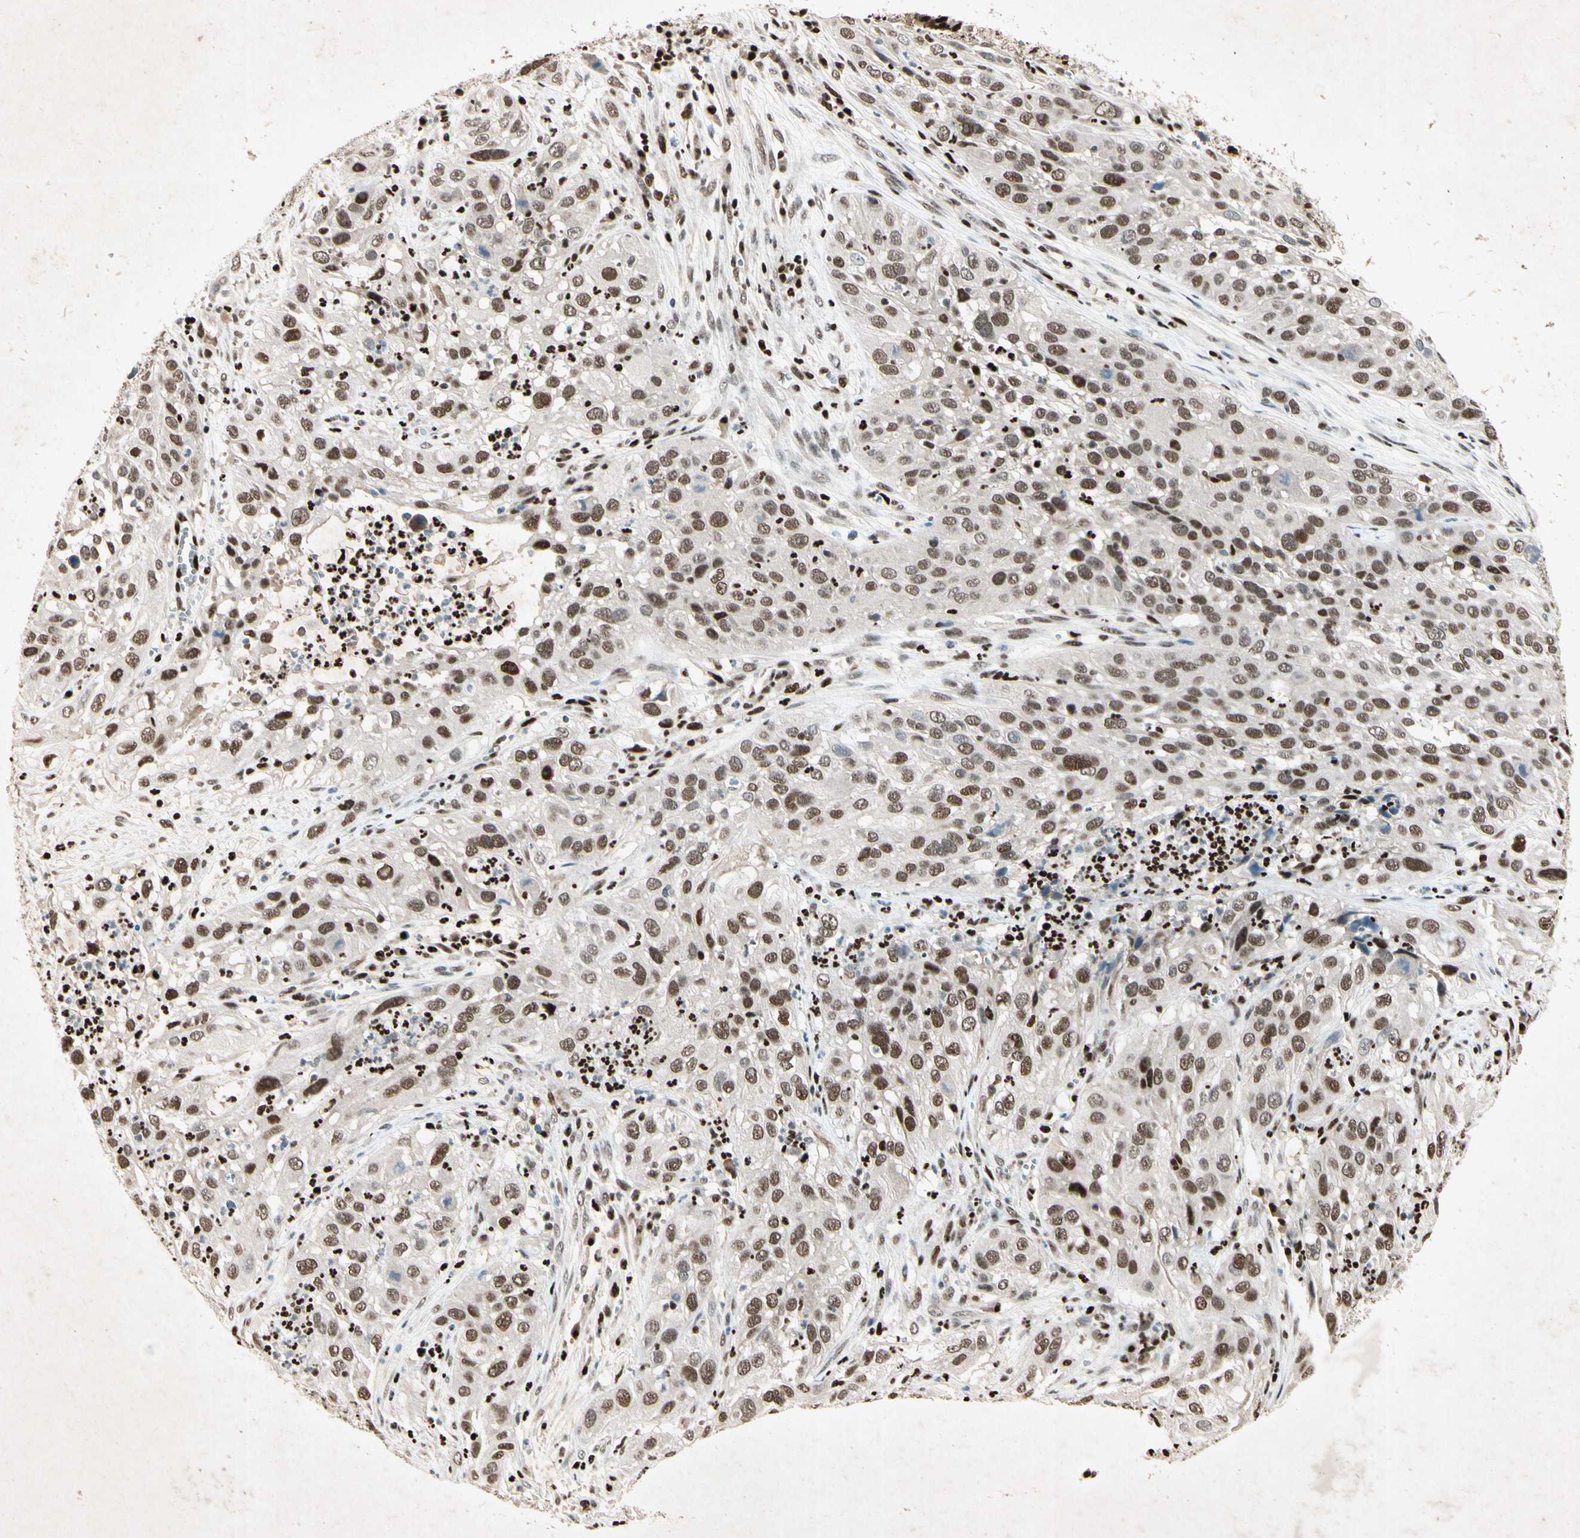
{"staining": {"intensity": "moderate", "quantity": ">75%", "location": "nuclear"}, "tissue": "cervical cancer", "cell_type": "Tumor cells", "image_type": "cancer", "snomed": [{"axis": "morphology", "description": "Squamous cell carcinoma, NOS"}, {"axis": "topography", "description": "Cervix"}], "caption": "There is medium levels of moderate nuclear positivity in tumor cells of cervical squamous cell carcinoma, as demonstrated by immunohistochemical staining (brown color).", "gene": "RNF43", "patient": {"sex": "female", "age": 32}}